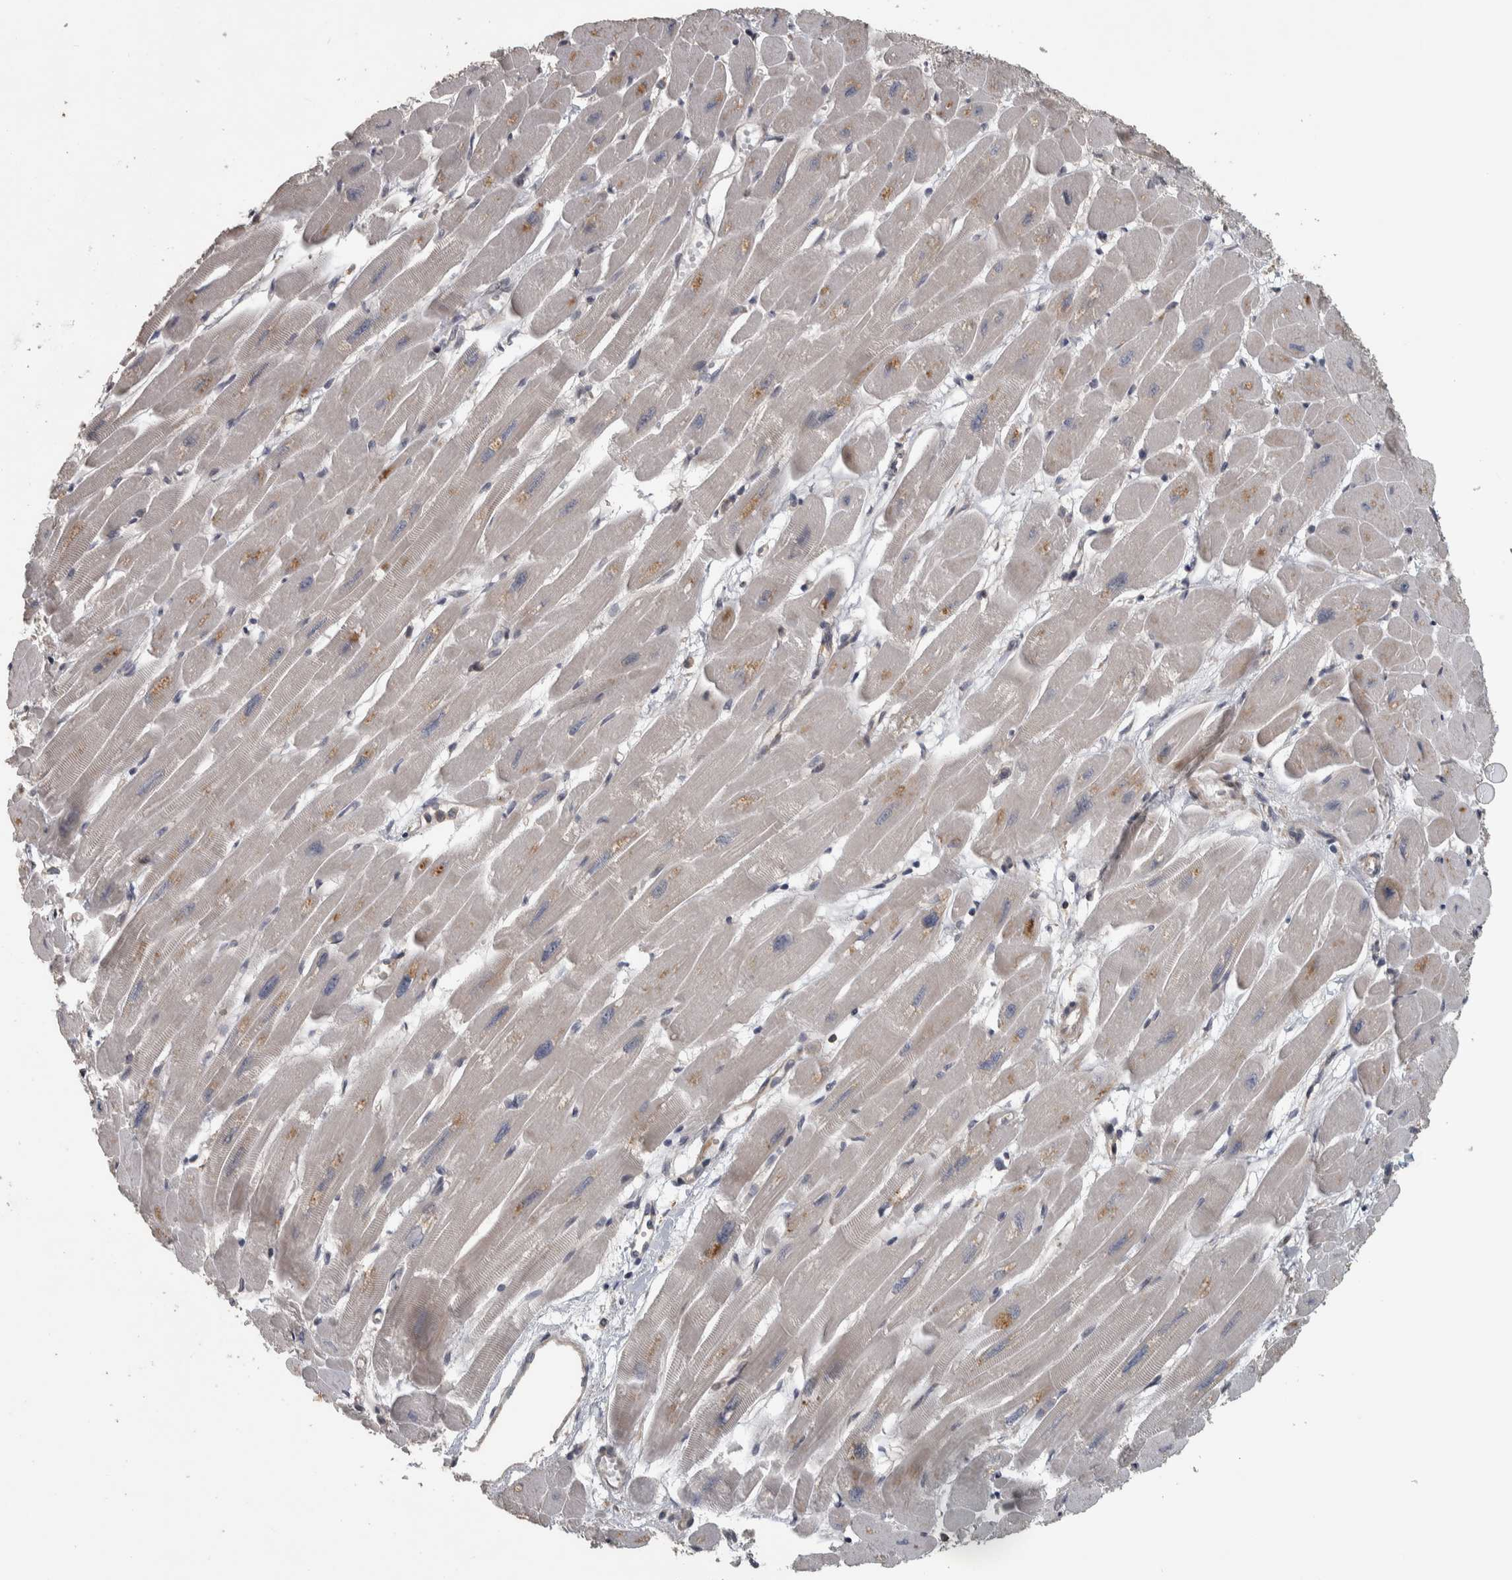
{"staining": {"intensity": "negative", "quantity": "none", "location": "none"}, "tissue": "heart muscle", "cell_type": "Cardiomyocytes", "image_type": "normal", "snomed": [{"axis": "morphology", "description": "Normal tissue, NOS"}, {"axis": "topography", "description": "Heart"}], "caption": "Histopathology image shows no protein expression in cardiomyocytes of unremarkable heart muscle. (Brightfield microscopy of DAB (3,3'-diaminobenzidine) IHC at high magnification).", "gene": "ERAL1", "patient": {"sex": "female", "age": 54}}